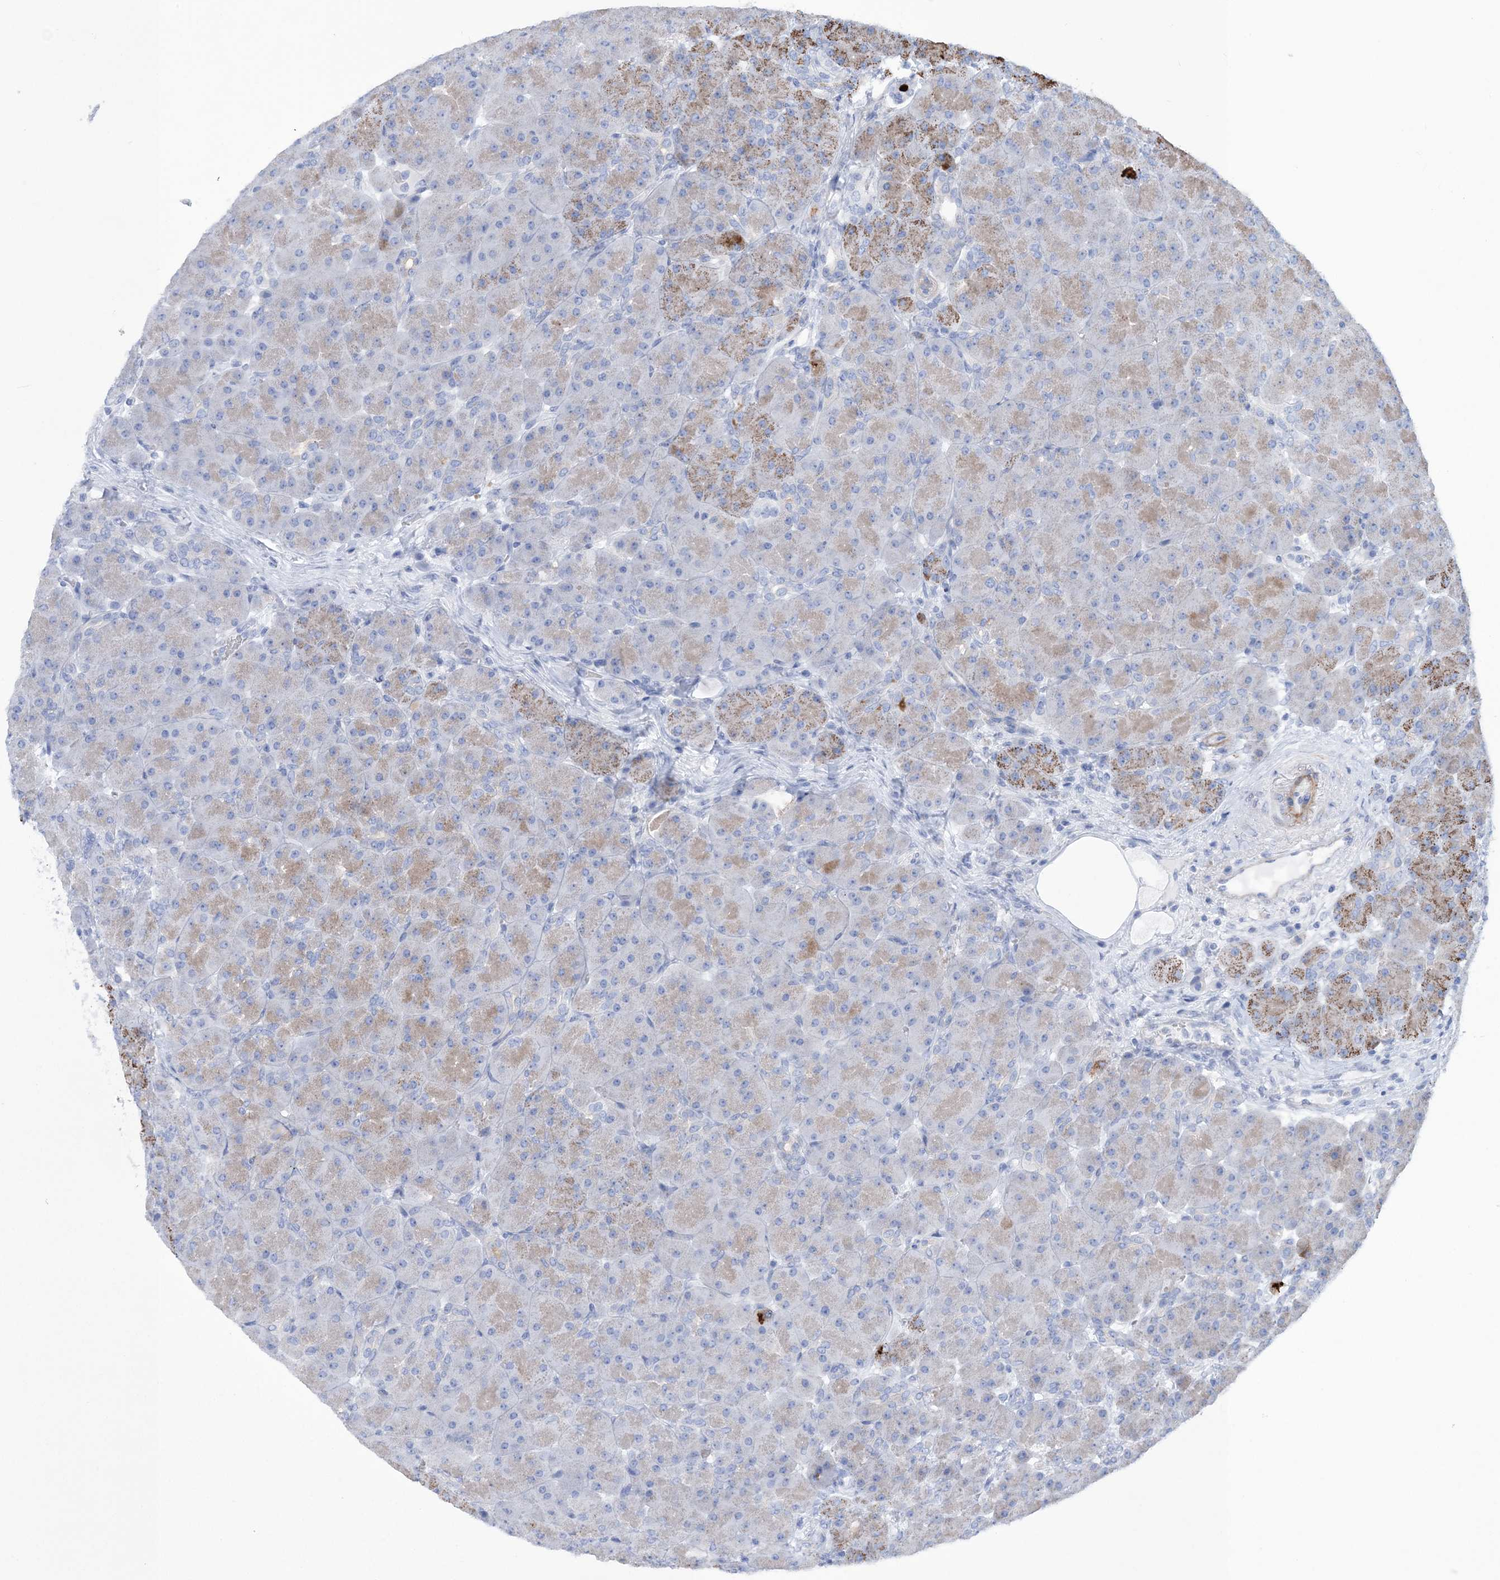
{"staining": {"intensity": "moderate", "quantity": "25%-75%", "location": "cytoplasmic/membranous"}, "tissue": "pancreas", "cell_type": "Exocrine glandular cells", "image_type": "normal", "snomed": [{"axis": "morphology", "description": "Normal tissue, NOS"}, {"axis": "topography", "description": "Pancreas"}], "caption": "Pancreas stained with immunohistochemistry (IHC) displays moderate cytoplasmic/membranous positivity in approximately 25%-75% of exocrine glandular cells.", "gene": "WDR74", "patient": {"sex": "male", "age": 66}}